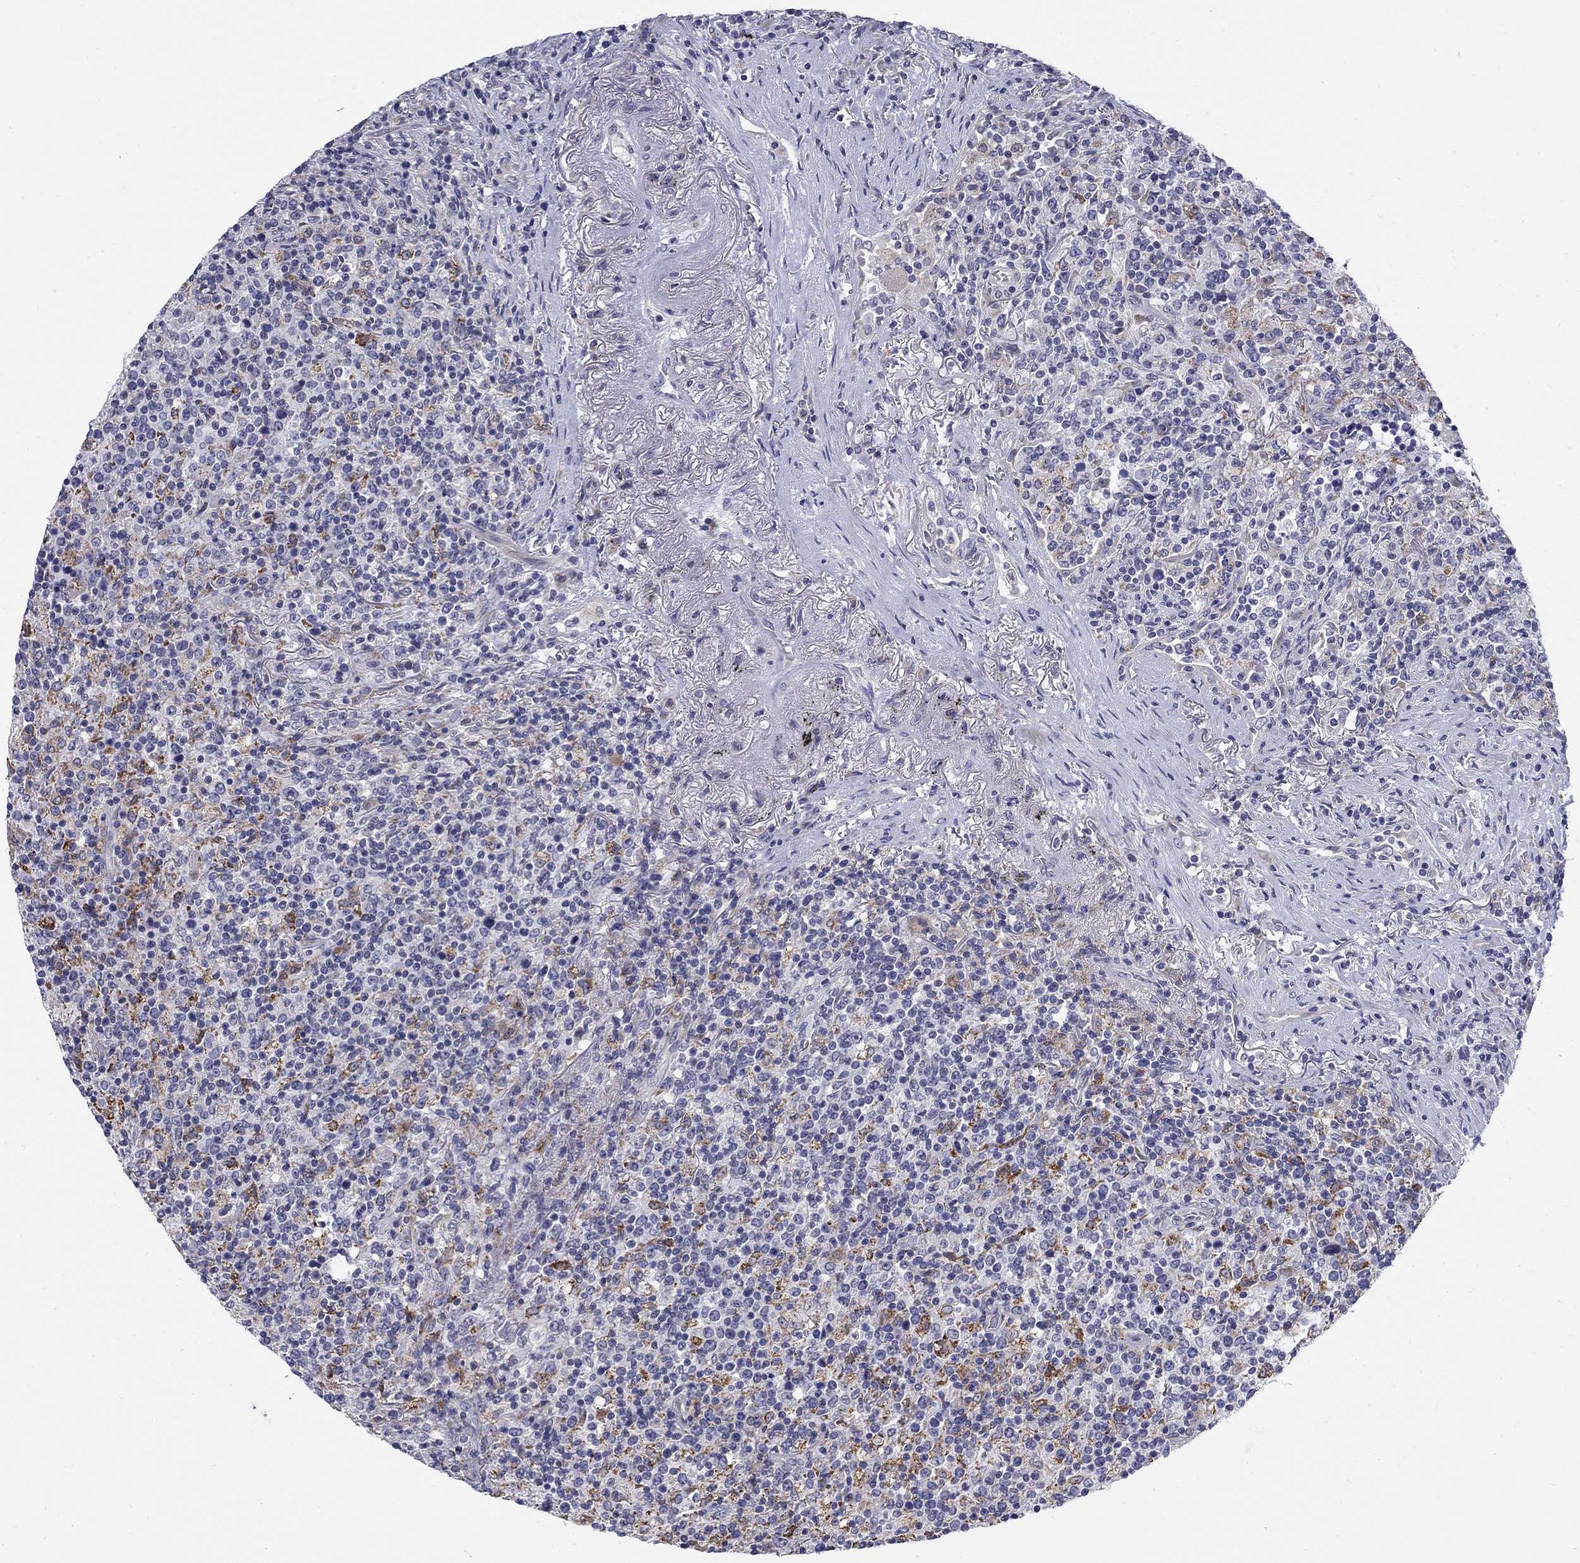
{"staining": {"intensity": "negative", "quantity": "none", "location": "none"}, "tissue": "lymphoma", "cell_type": "Tumor cells", "image_type": "cancer", "snomed": [{"axis": "morphology", "description": "Malignant lymphoma, non-Hodgkin's type, High grade"}, {"axis": "topography", "description": "Lung"}], "caption": "Immunohistochemical staining of high-grade malignant lymphoma, non-Hodgkin's type exhibits no significant expression in tumor cells.", "gene": "ABCA4", "patient": {"sex": "male", "age": 79}}